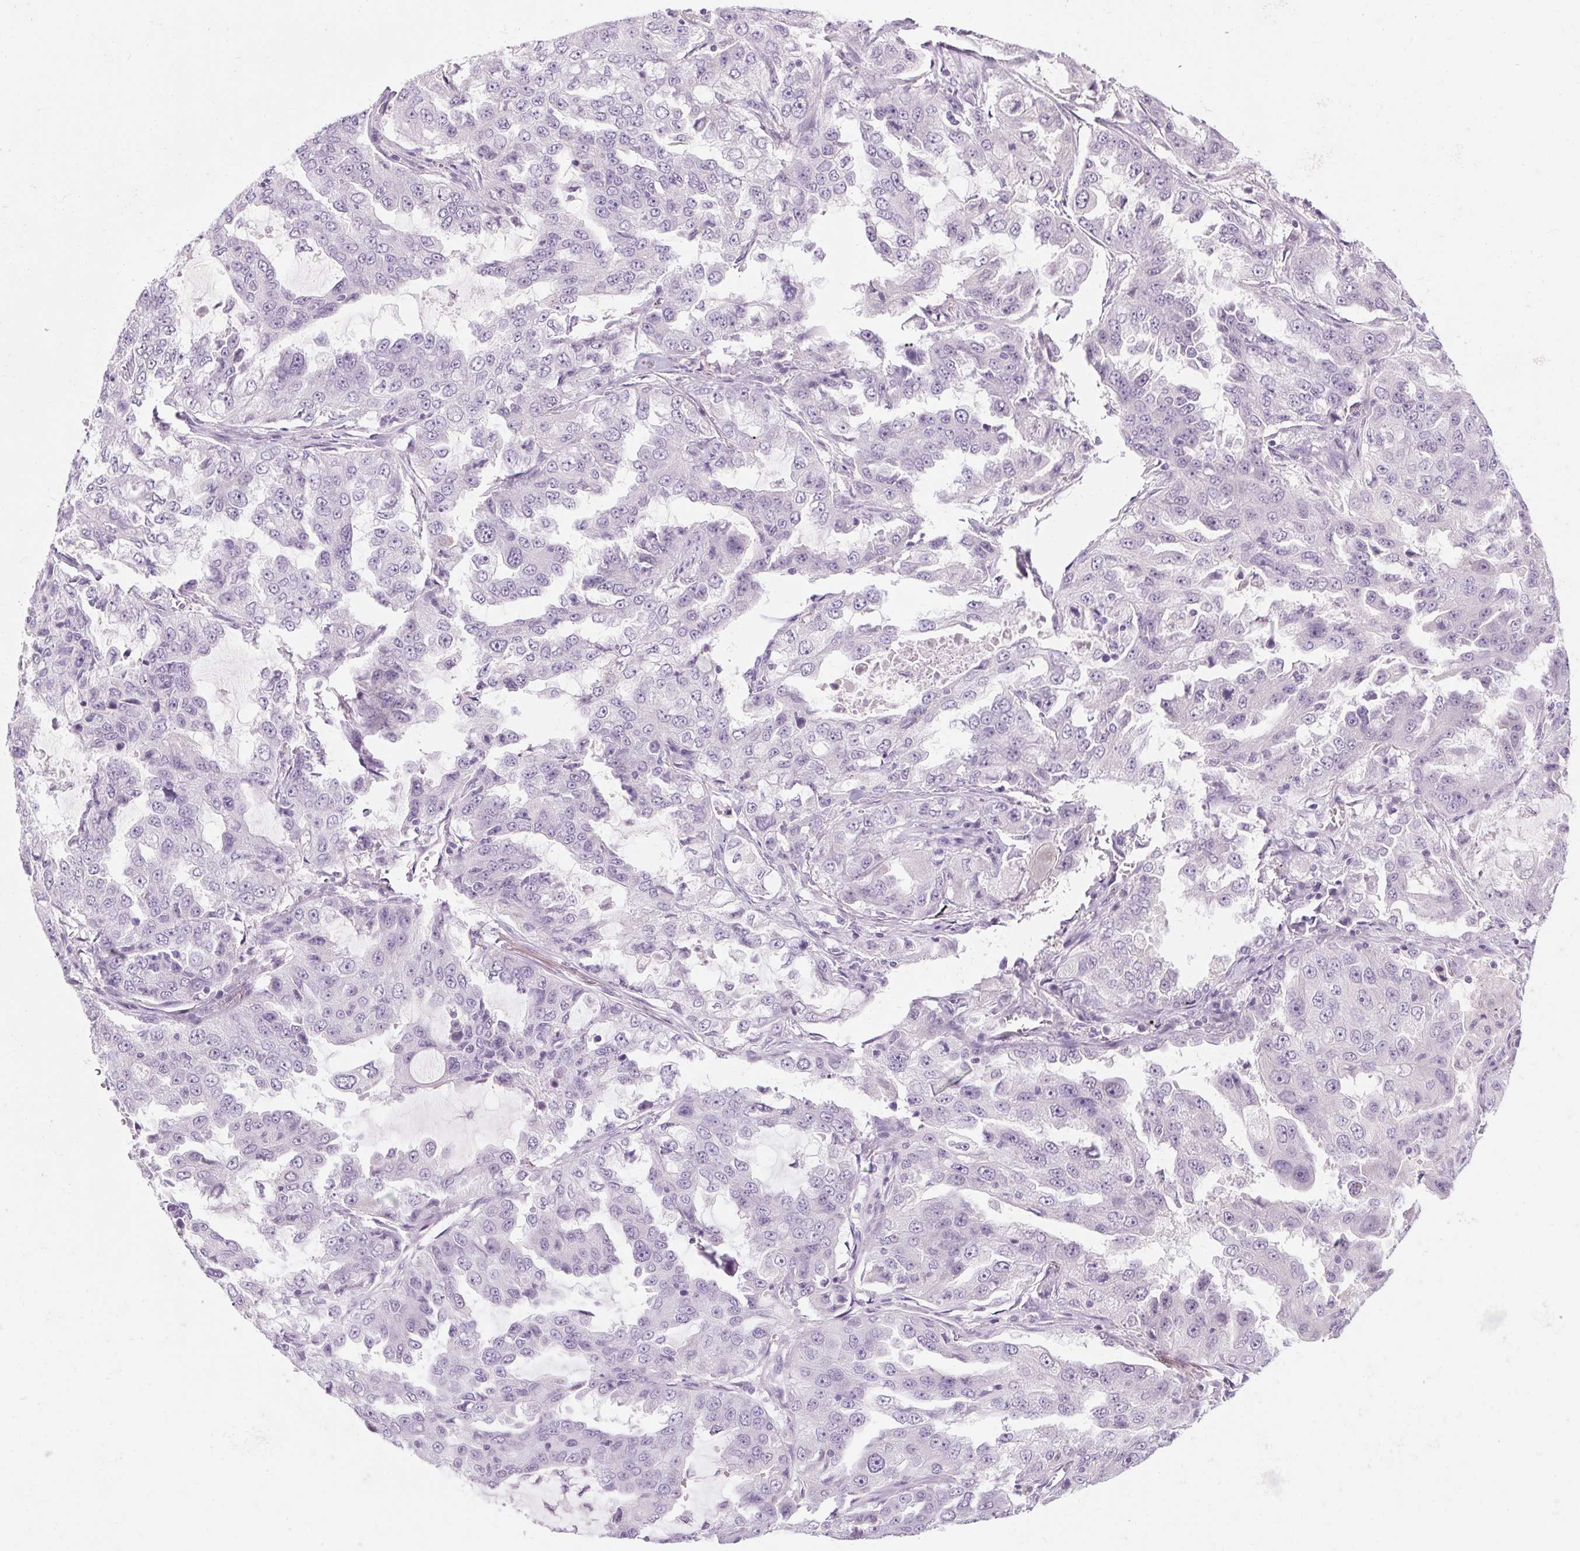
{"staining": {"intensity": "negative", "quantity": "none", "location": "none"}, "tissue": "lung cancer", "cell_type": "Tumor cells", "image_type": "cancer", "snomed": [{"axis": "morphology", "description": "Adenocarcinoma, NOS"}, {"axis": "topography", "description": "Lung"}], "caption": "A histopathology image of lung cancer (adenocarcinoma) stained for a protein shows no brown staining in tumor cells.", "gene": "RPTN", "patient": {"sex": "female", "age": 61}}